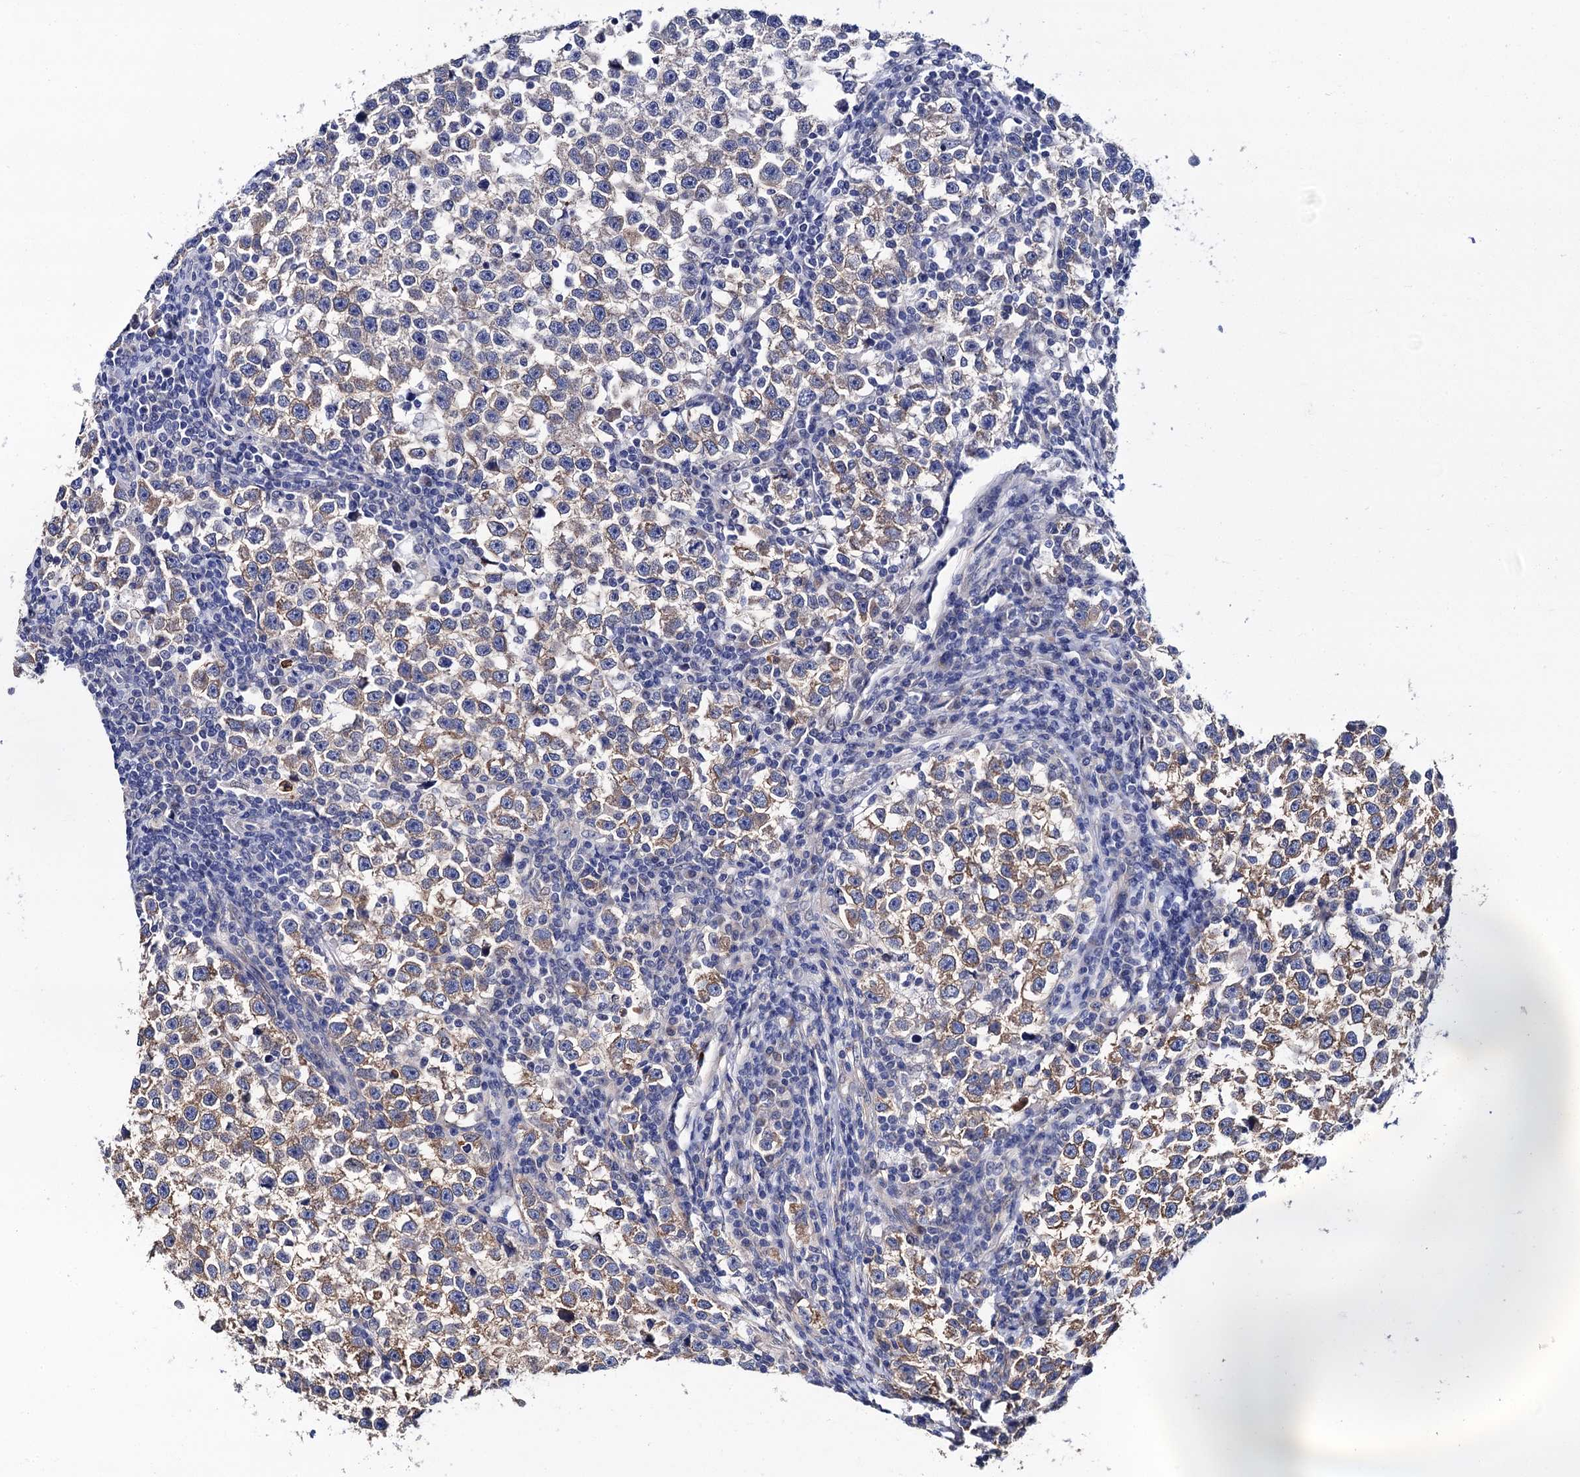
{"staining": {"intensity": "weak", "quantity": "25%-75%", "location": "cytoplasmic/membranous"}, "tissue": "testis cancer", "cell_type": "Tumor cells", "image_type": "cancer", "snomed": [{"axis": "morphology", "description": "Normal tissue, NOS"}, {"axis": "morphology", "description": "Seminoma, NOS"}, {"axis": "topography", "description": "Testis"}], "caption": "A brown stain highlights weak cytoplasmic/membranous staining of a protein in human seminoma (testis) tumor cells.", "gene": "ZDHHC18", "patient": {"sex": "male", "age": 43}}